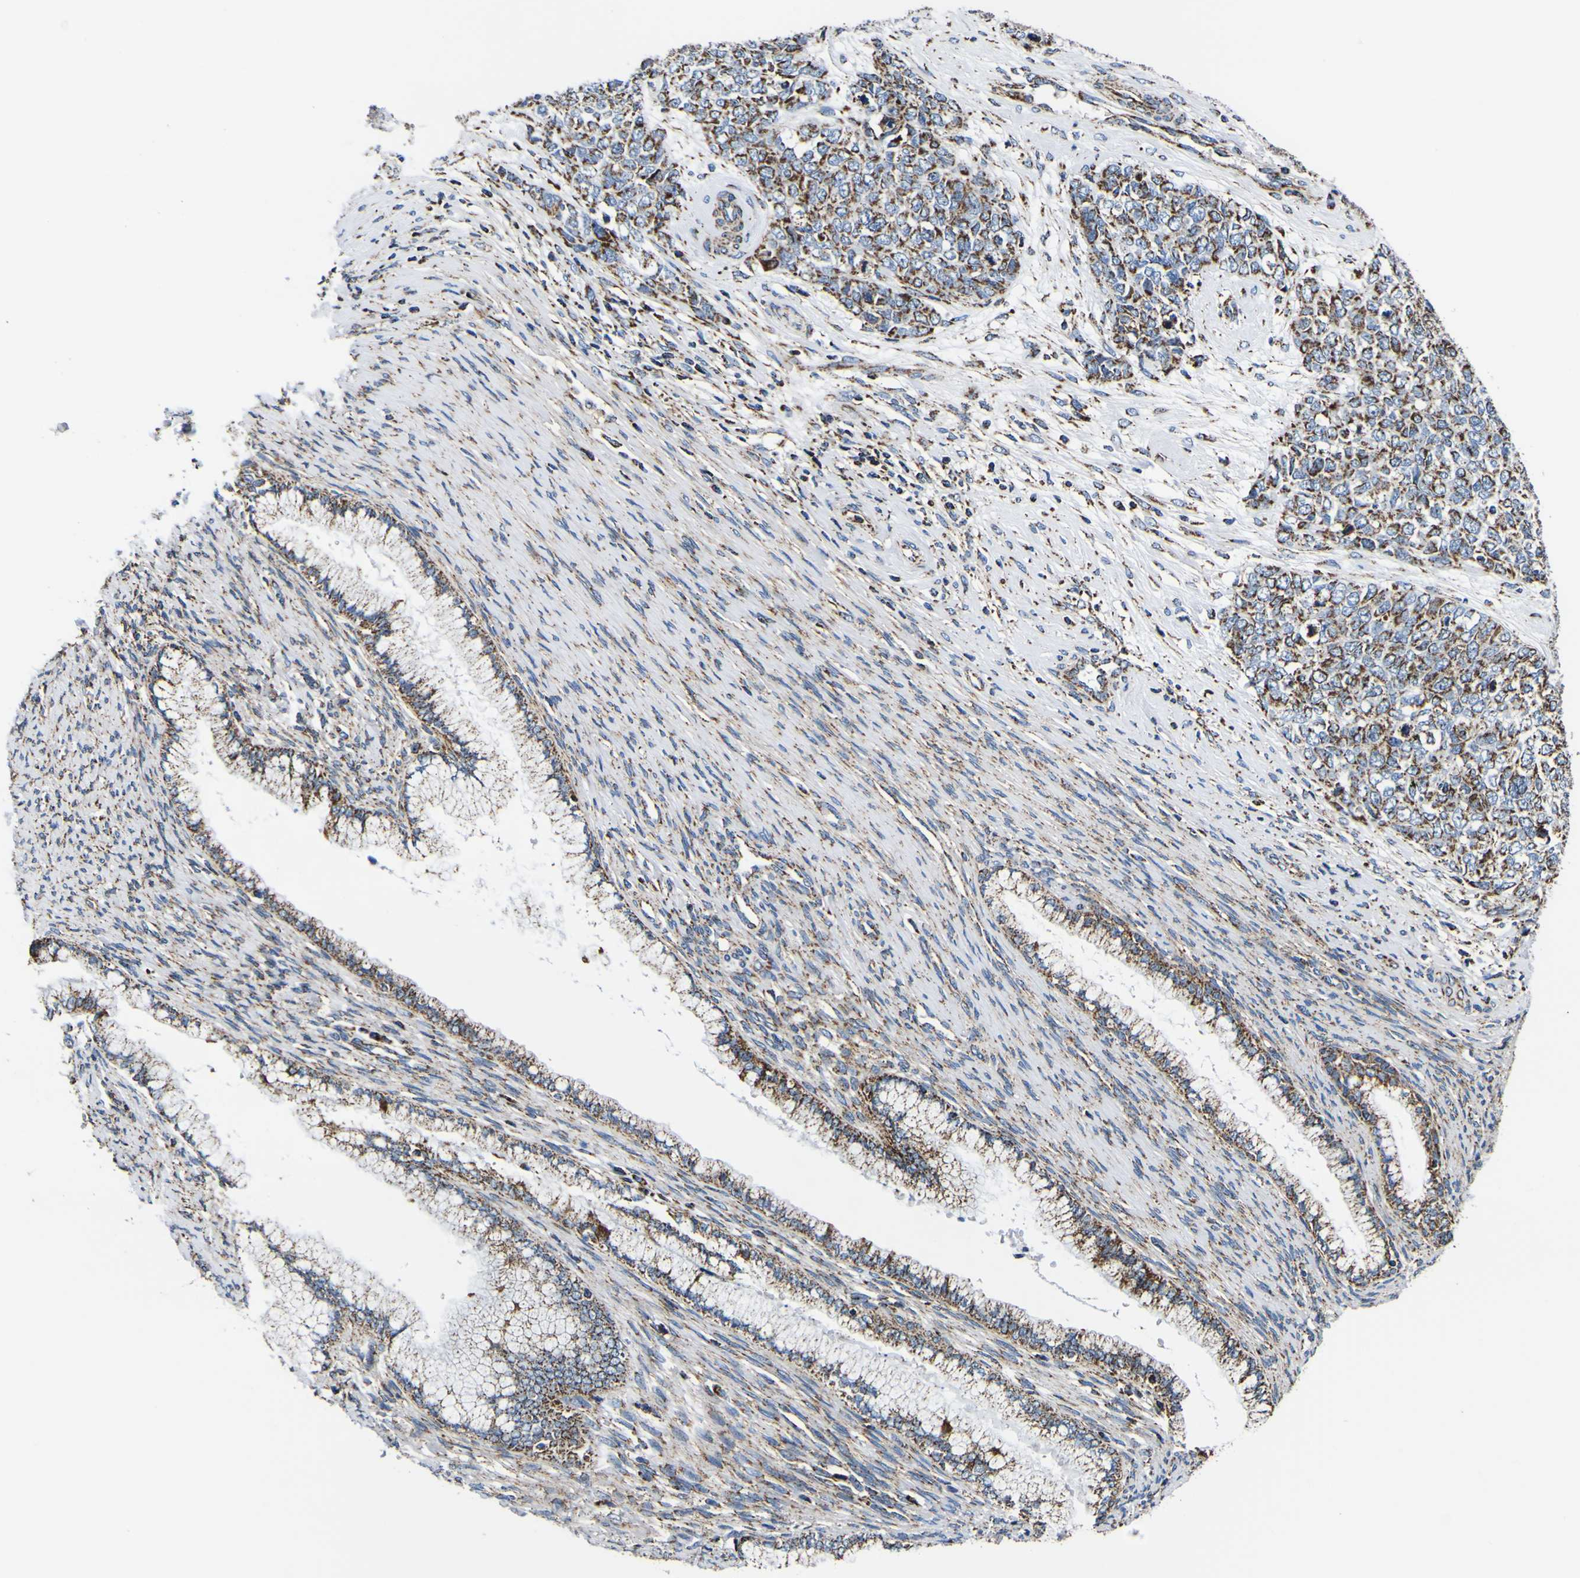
{"staining": {"intensity": "strong", "quantity": ">75%", "location": "cytoplasmic/membranous"}, "tissue": "cervical cancer", "cell_type": "Tumor cells", "image_type": "cancer", "snomed": [{"axis": "morphology", "description": "Squamous cell carcinoma, NOS"}, {"axis": "topography", "description": "Cervix"}], "caption": "DAB immunohistochemical staining of human cervical squamous cell carcinoma reveals strong cytoplasmic/membranous protein expression in approximately >75% of tumor cells. The protein is stained brown, and the nuclei are stained in blue (DAB IHC with brightfield microscopy, high magnification).", "gene": "PTRH2", "patient": {"sex": "female", "age": 63}}